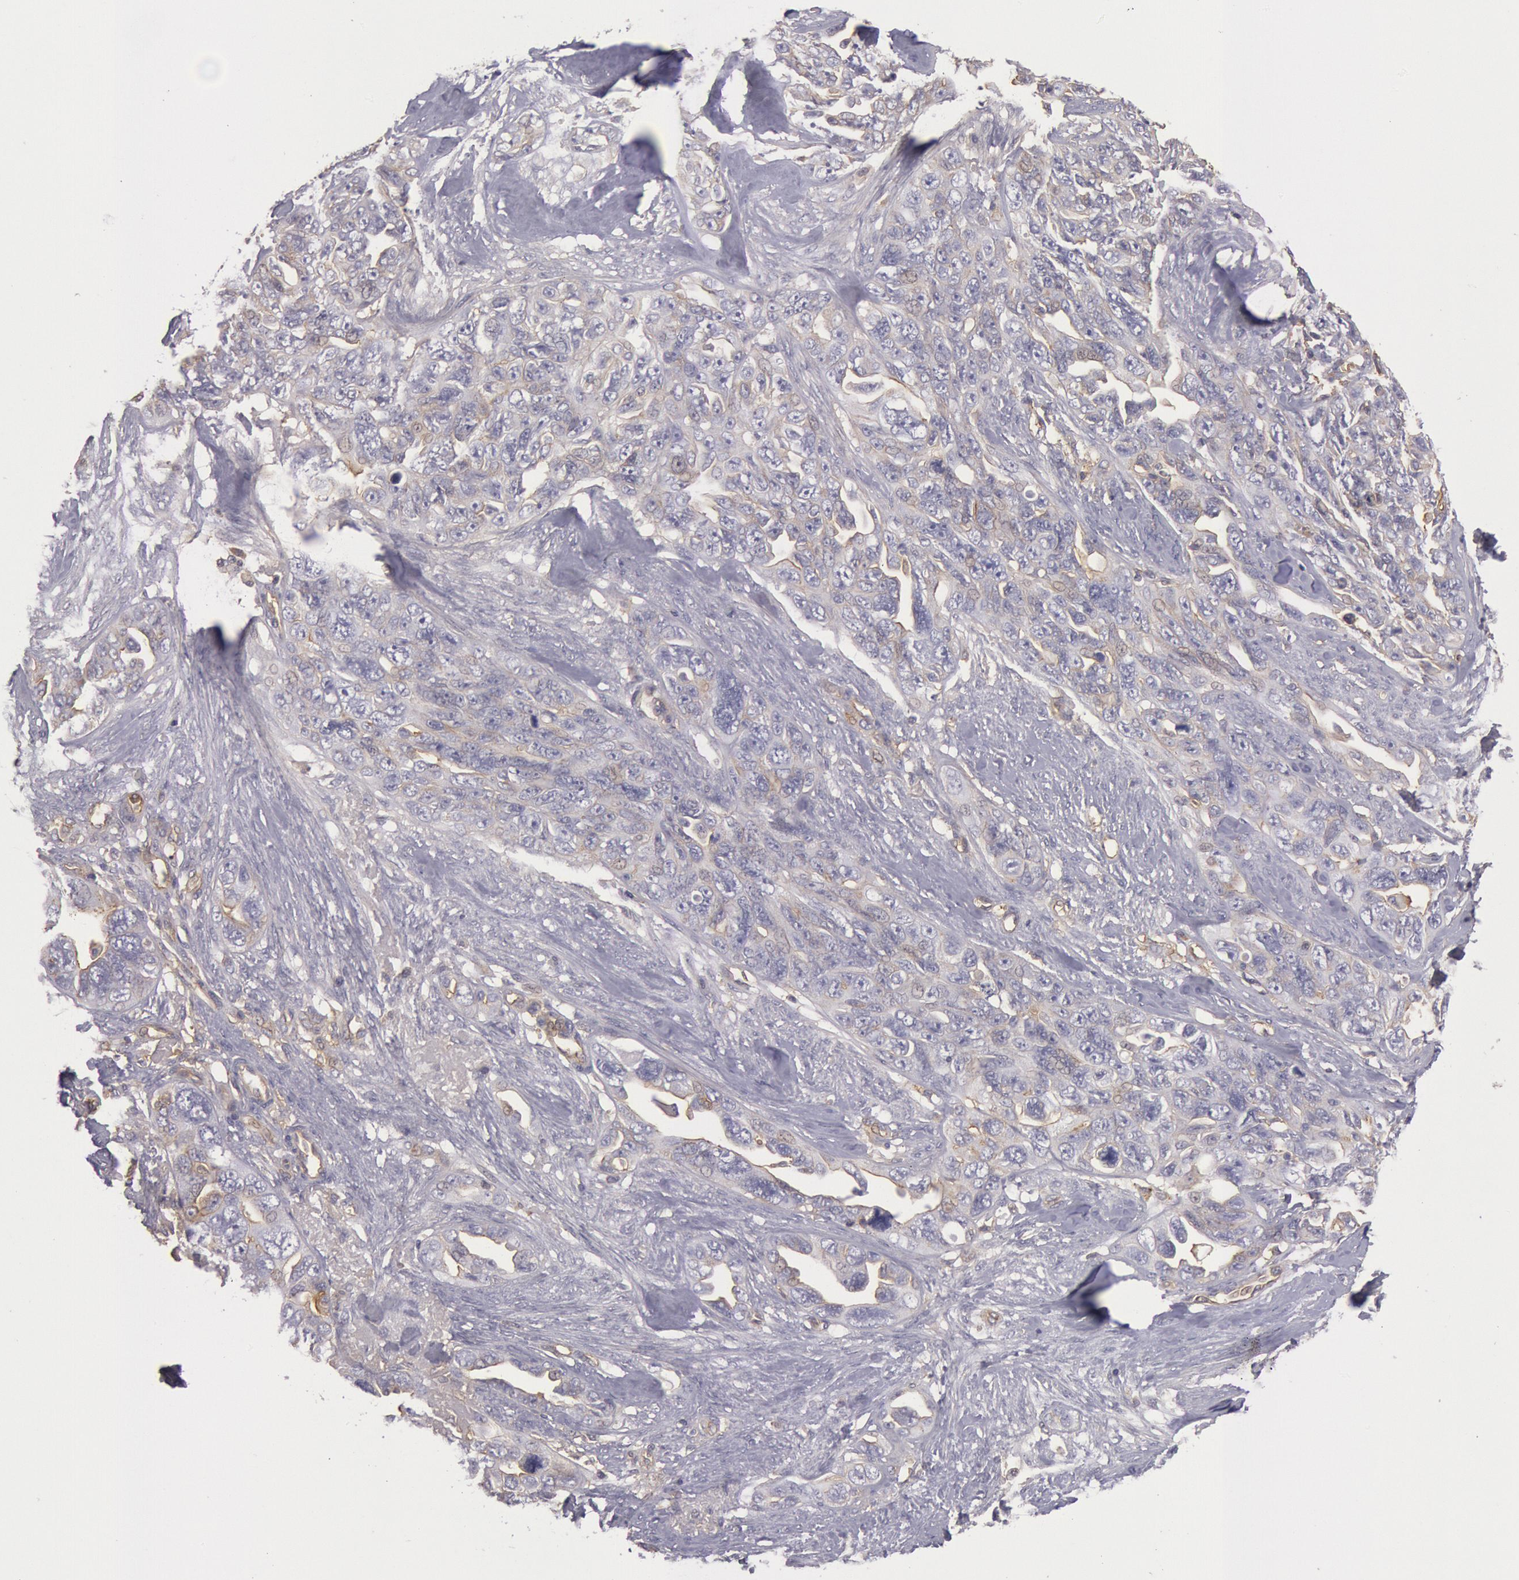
{"staining": {"intensity": "weak", "quantity": "<25%", "location": "cytoplasmic/membranous"}, "tissue": "ovarian cancer", "cell_type": "Tumor cells", "image_type": "cancer", "snomed": [{"axis": "morphology", "description": "Cystadenocarcinoma, serous, NOS"}, {"axis": "topography", "description": "Ovary"}], "caption": "Serous cystadenocarcinoma (ovarian) was stained to show a protein in brown. There is no significant staining in tumor cells.", "gene": "SNAP23", "patient": {"sex": "female", "age": 63}}